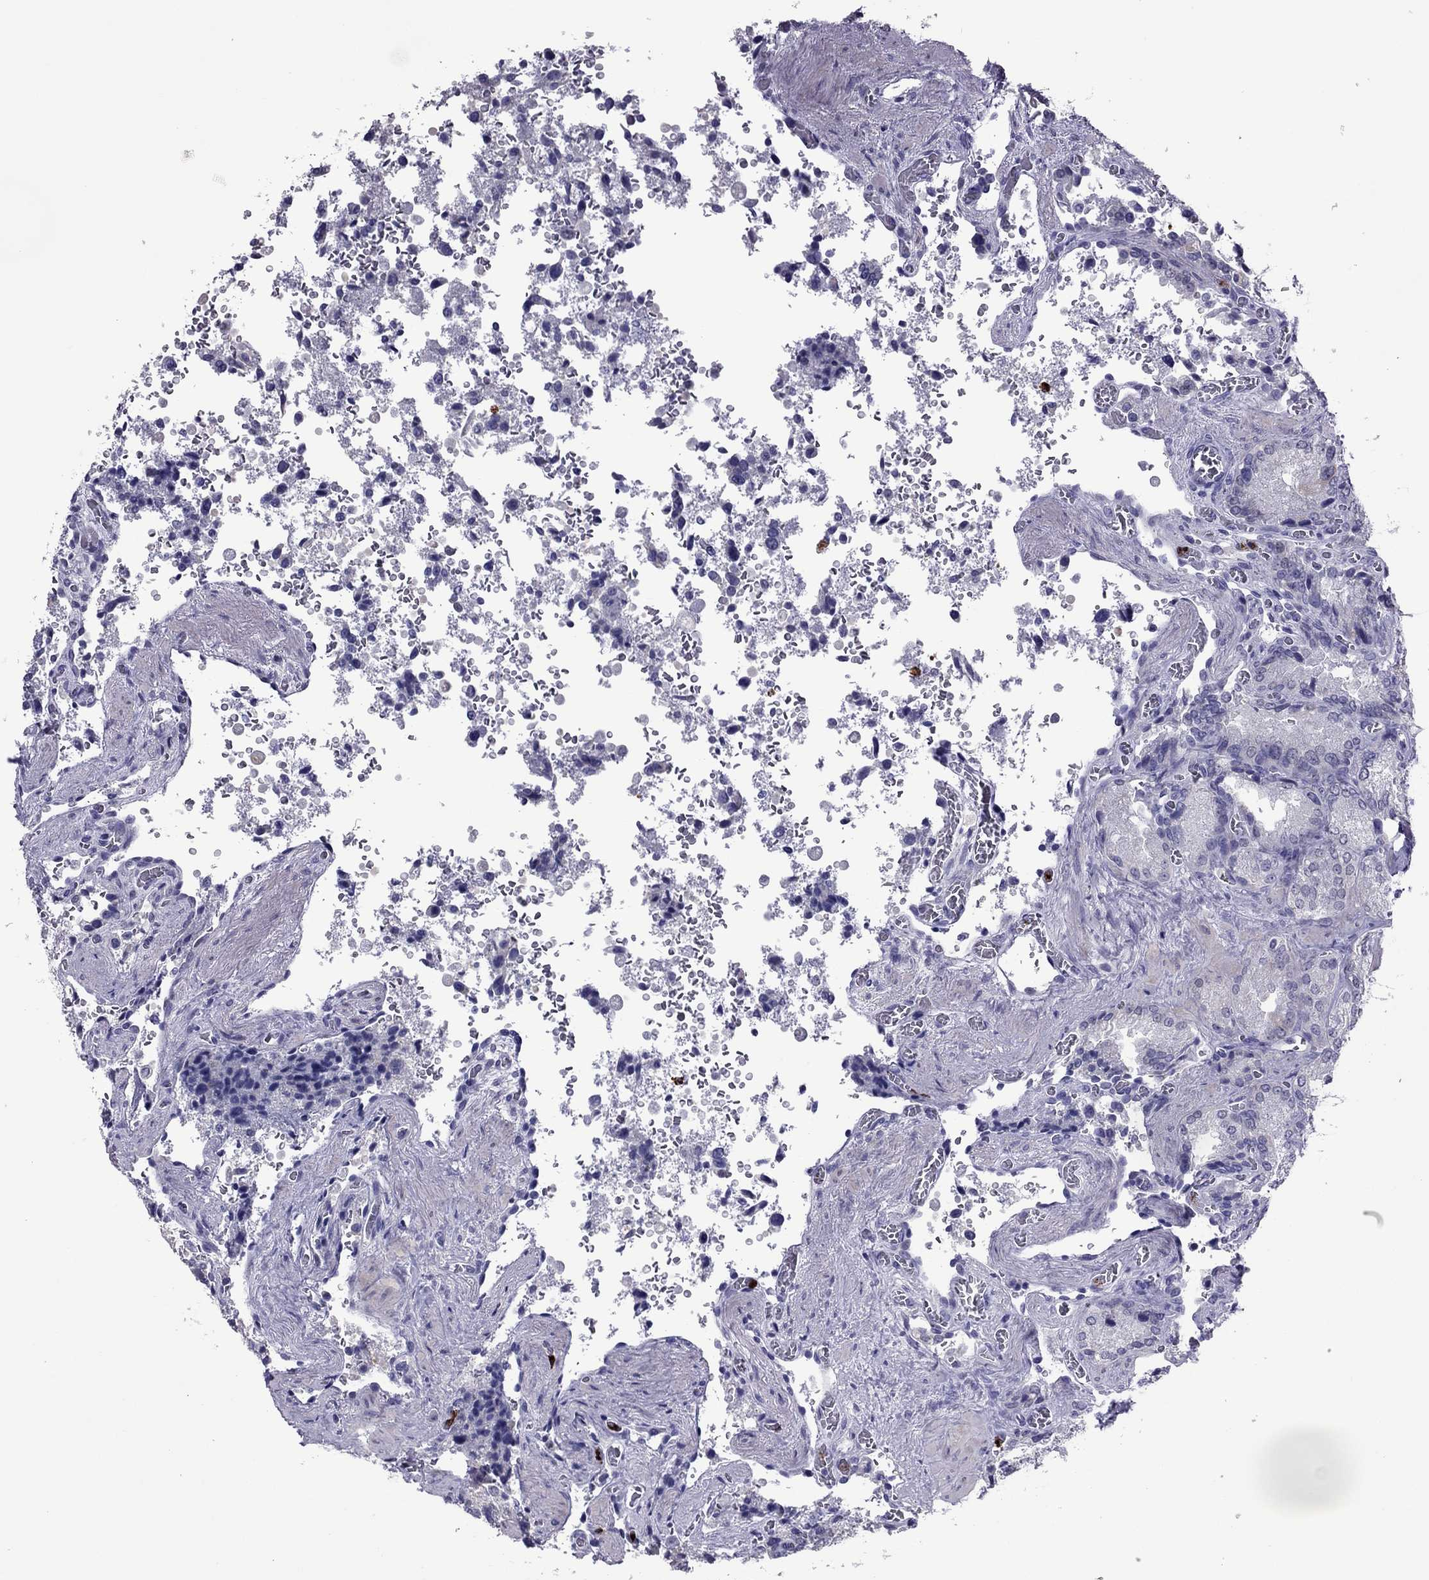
{"staining": {"intensity": "negative", "quantity": "none", "location": "none"}, "tissue": "seminal vesicle", "cell_type": "Glandular cells", "image_type": "normal", "snomed": [{"axis": "morphology", "description": "Normal tissue, NOS"}, {"axis": "topography", "description": "Seminal veicle"}], "caption": "An IHC micrograph of unremarkable seminal vesicle is shown. There is no staining in glandular cells of seminal vesicle. Brightfield microscopy of IHC stained with DAB (brown) and hematoxylin (blue), captured at high magnification.", "gene": "CCL27", "patient": {"sex": "male", "age": 37}}